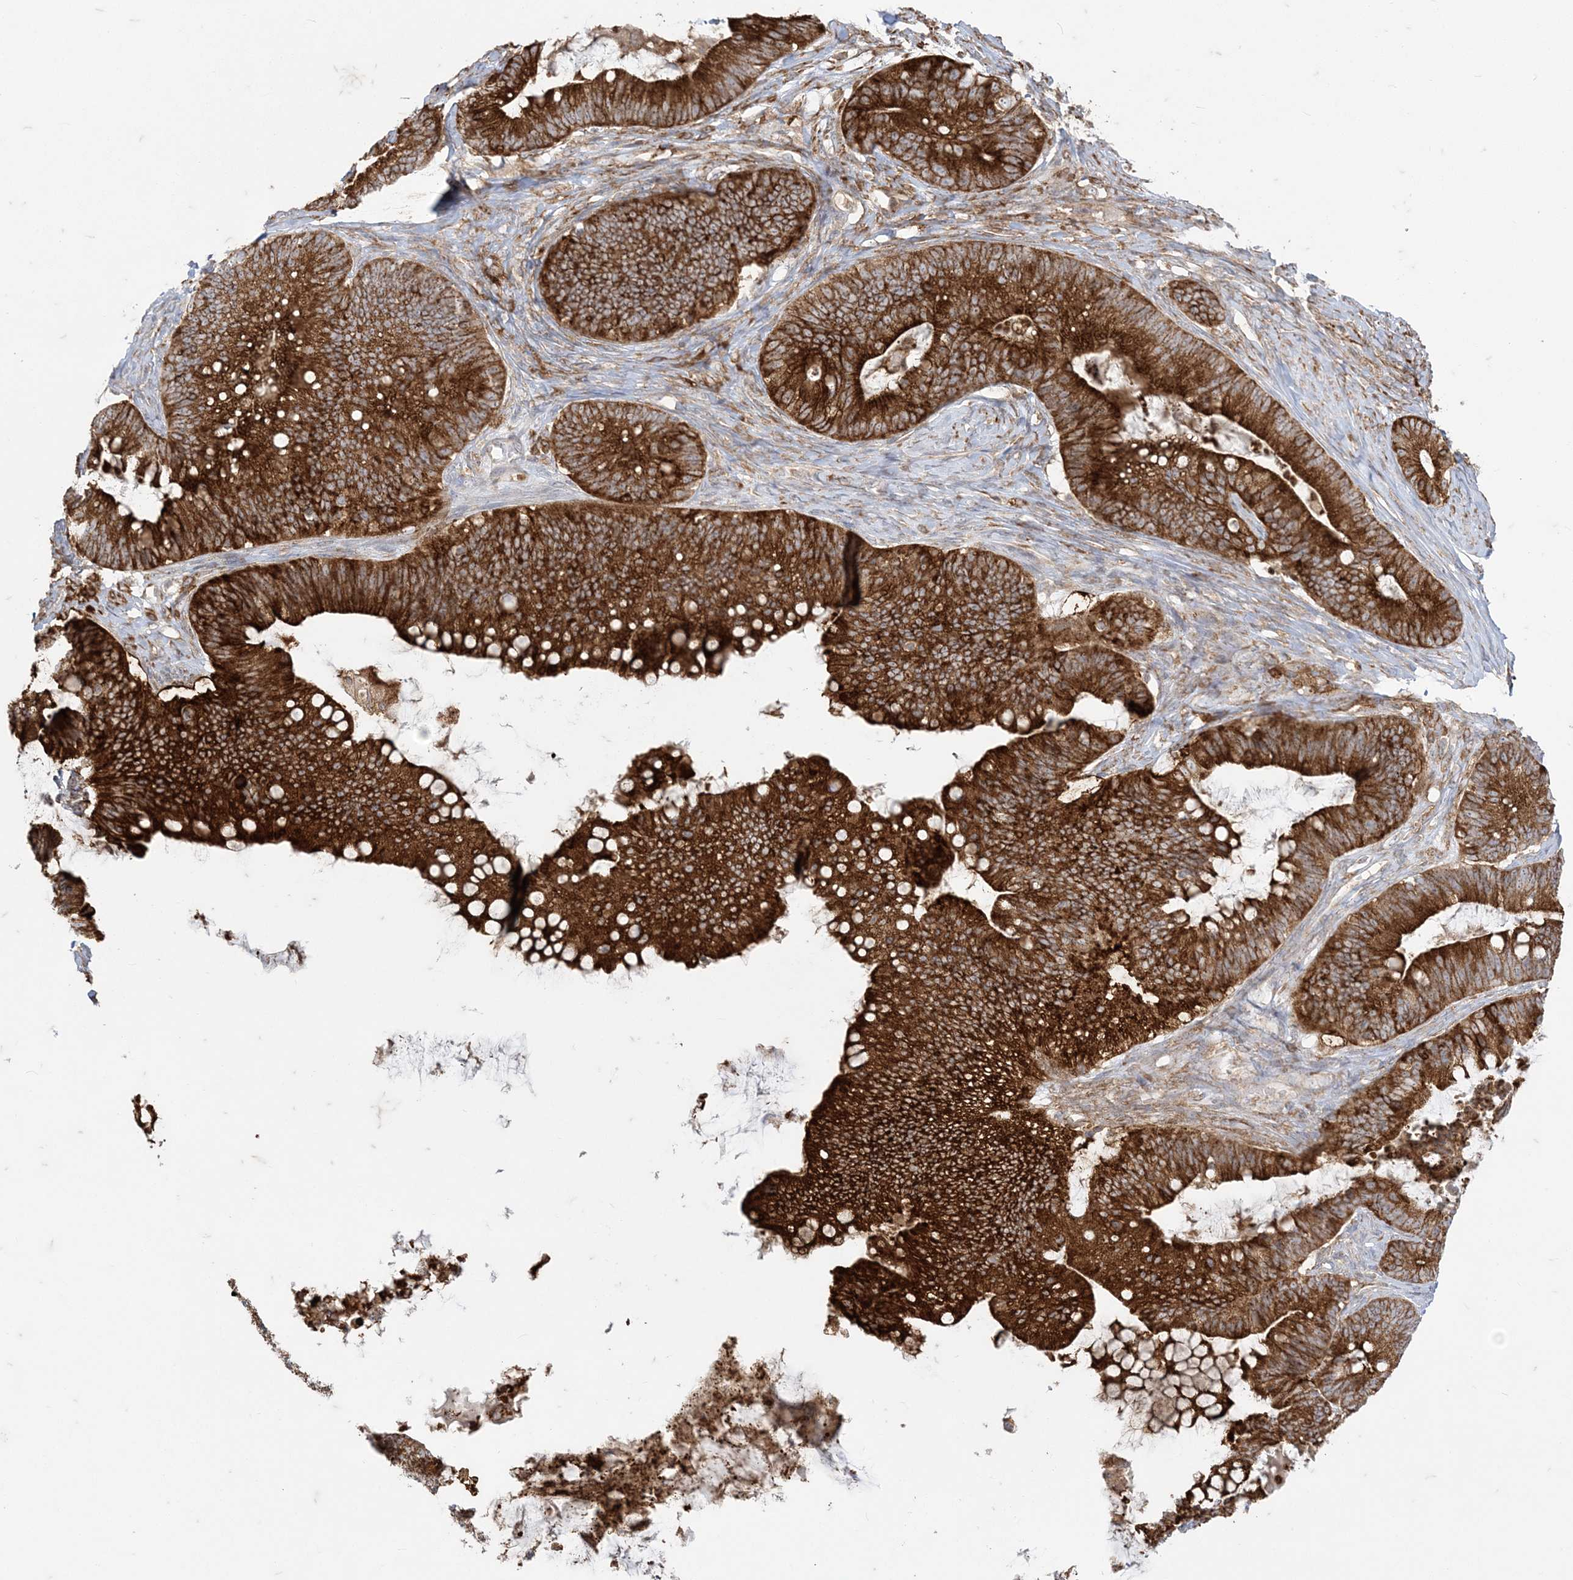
{"staining": {"intensity": "strong", "quantity": ">75%", "location": "cytoplasmic/membranous"}, "tissue": "ovarian cancer", "cell_type": "Tumor cells", "image_type": "cancer", "snomed": [{"axis": "morphology", "description": "Cystadenocarcinoma, mucinous, NOS"}, {"axis": "topography", "description": "Ovary"}], "caption": "DAB immunohistochemical staining of ovarian cancer shows strong cytoplasmic/membranous protein staining in approximately >75% of tumor cells.", "gene": "DERL3", "patient": {"sex": "female", "age": 61}}